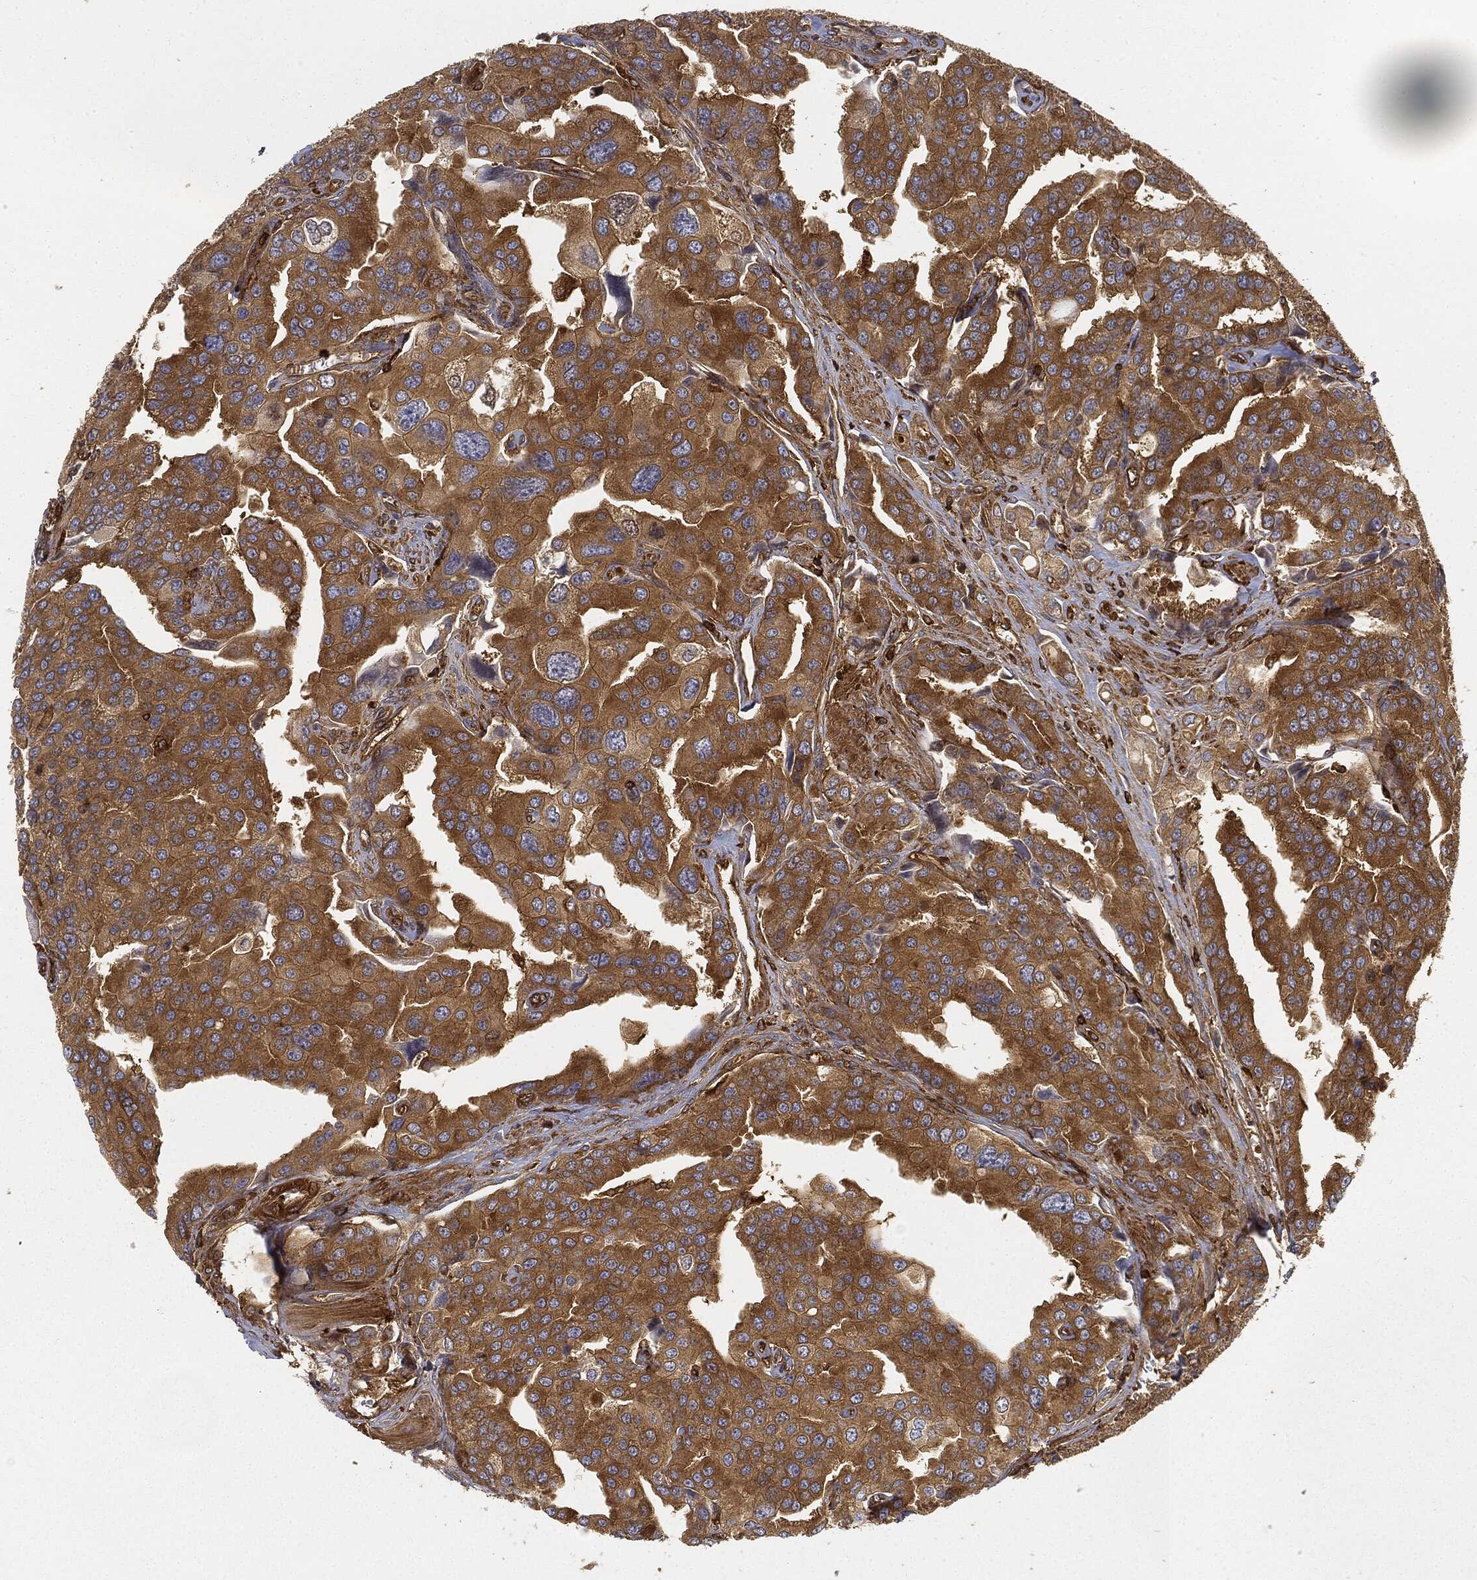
{"staining": {"intensity": "strong", "quantity": "25%-75%", "location": "cytoplasmic/membranous"}, "tissue": "prostate cancer", "cell_type": "Tumor cells", "image_type": "cancer", "snomed": [{"axis": "morphology", "description": "Adenocarcinoma, NOS"}, {"axis": "topography", "description": "Prostate and seminal vesicle, NOS"}, {"axis": "topography", "description": "Prostate"}], "caption": "Prostate cancer (adenocarcinoma) stained with DAB (3,3'-diaminobenzidine) immunohistochemistry demonstrates high levels of strong cytoplasmic/membranous staining in about 25%-75% of tumor cells. (Brightfield microscopy of DAB IHC at high magnification).", "gene": "WDR1", "patient": {"sex": "male", "age": 69}}